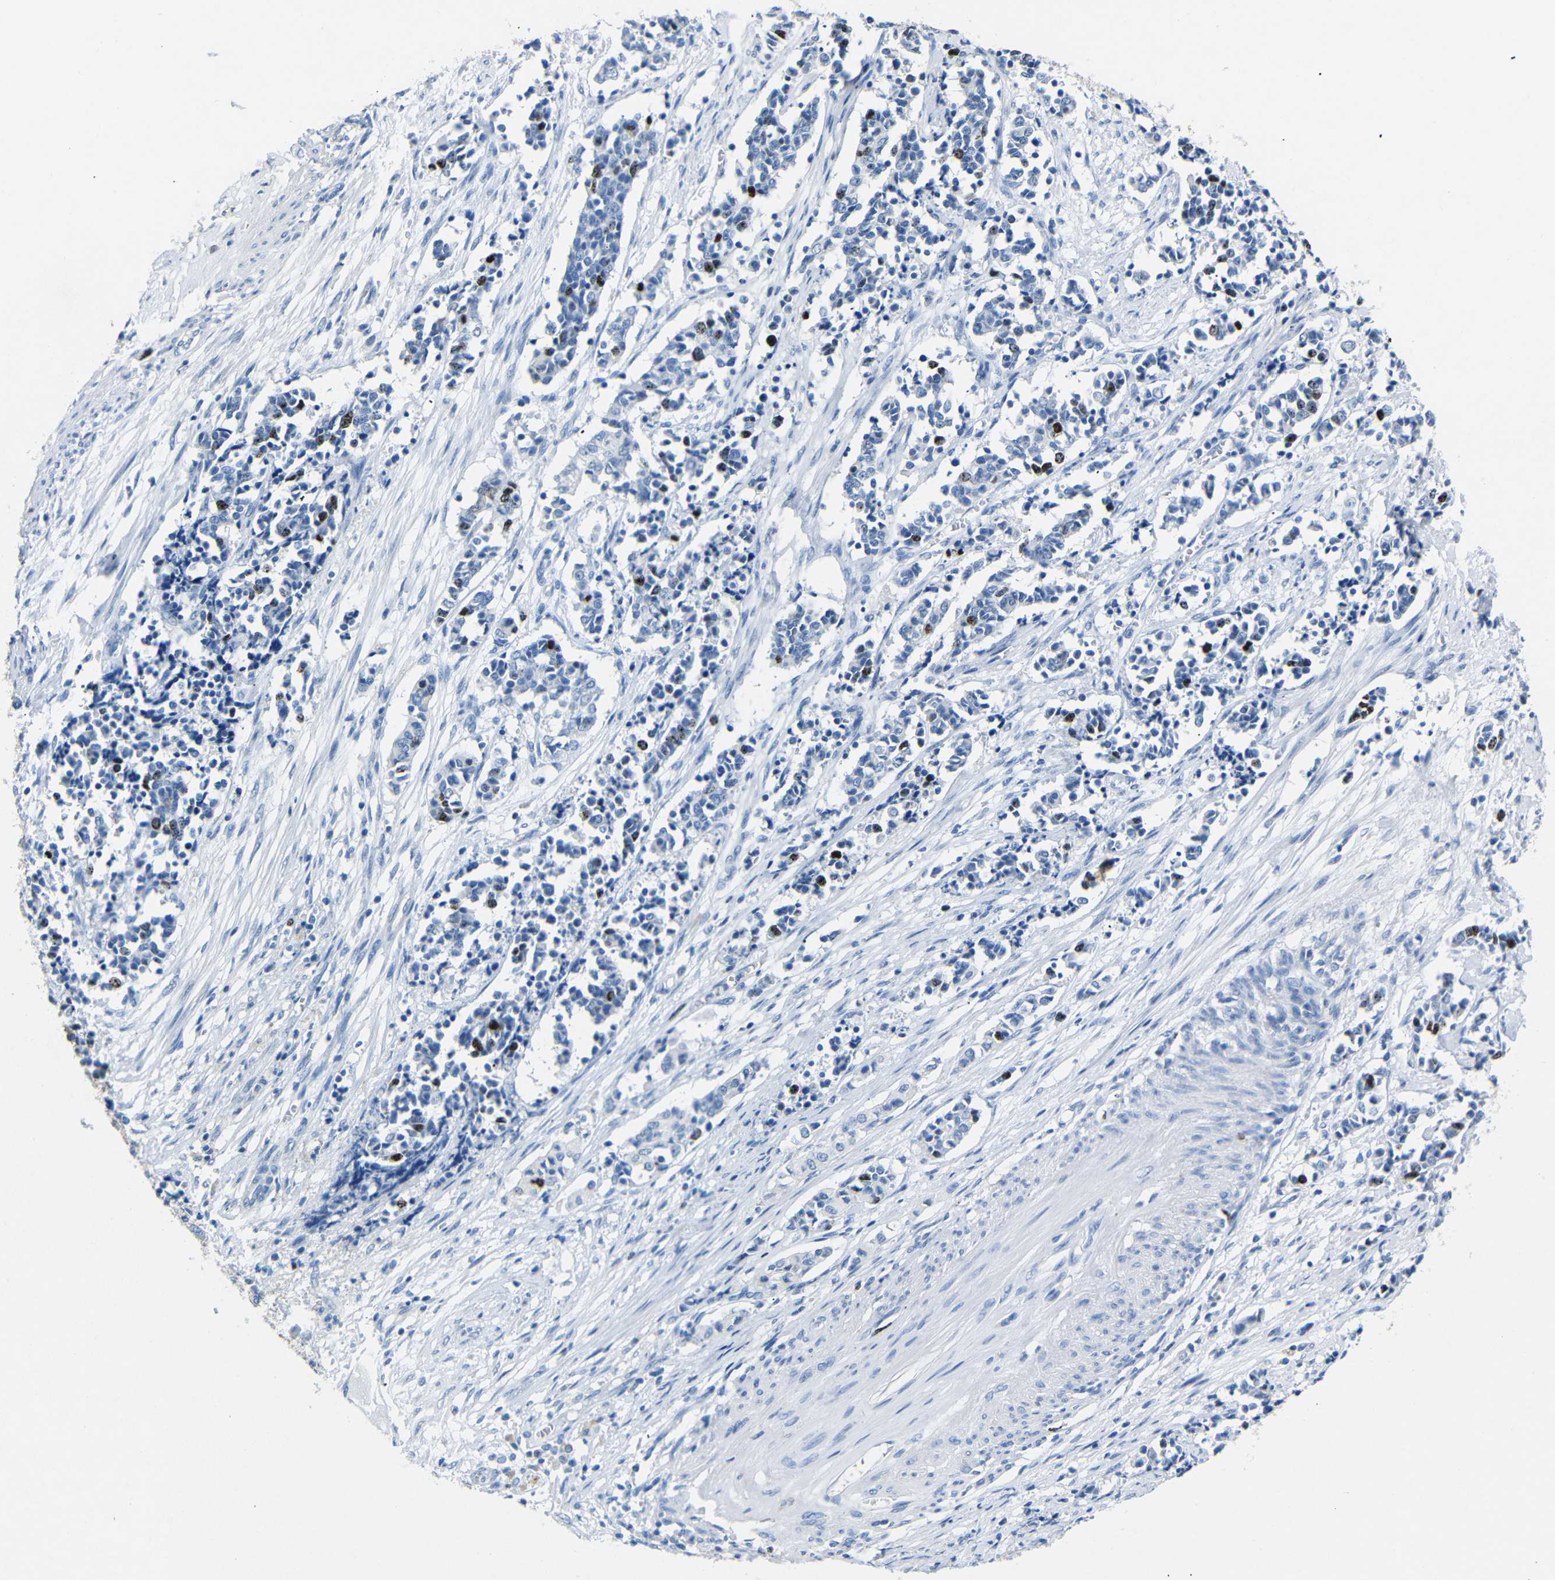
{"staining": {"intensity": "moderate", "quantity": "<25%", "location": "nuclear"}, "tissue": "cervical cancer", "cell_type": "Tumor cells", "image_type": "cancer", "snomed": [{"axis": "morphology", "description": "Squamous cell carcinoma, NOS"}, {"axis": "topography", "description": "Cervix"}], "caption": "Immunohistochemistry (IHC) (DAB (3,3'-diaminobenzidine)) staining of cervical cancer exhibits moderate nuclear protein staining in about <25% of tumor cells.", "gene": "INCENP", "patient": {"sex": "female", "age": 35}}